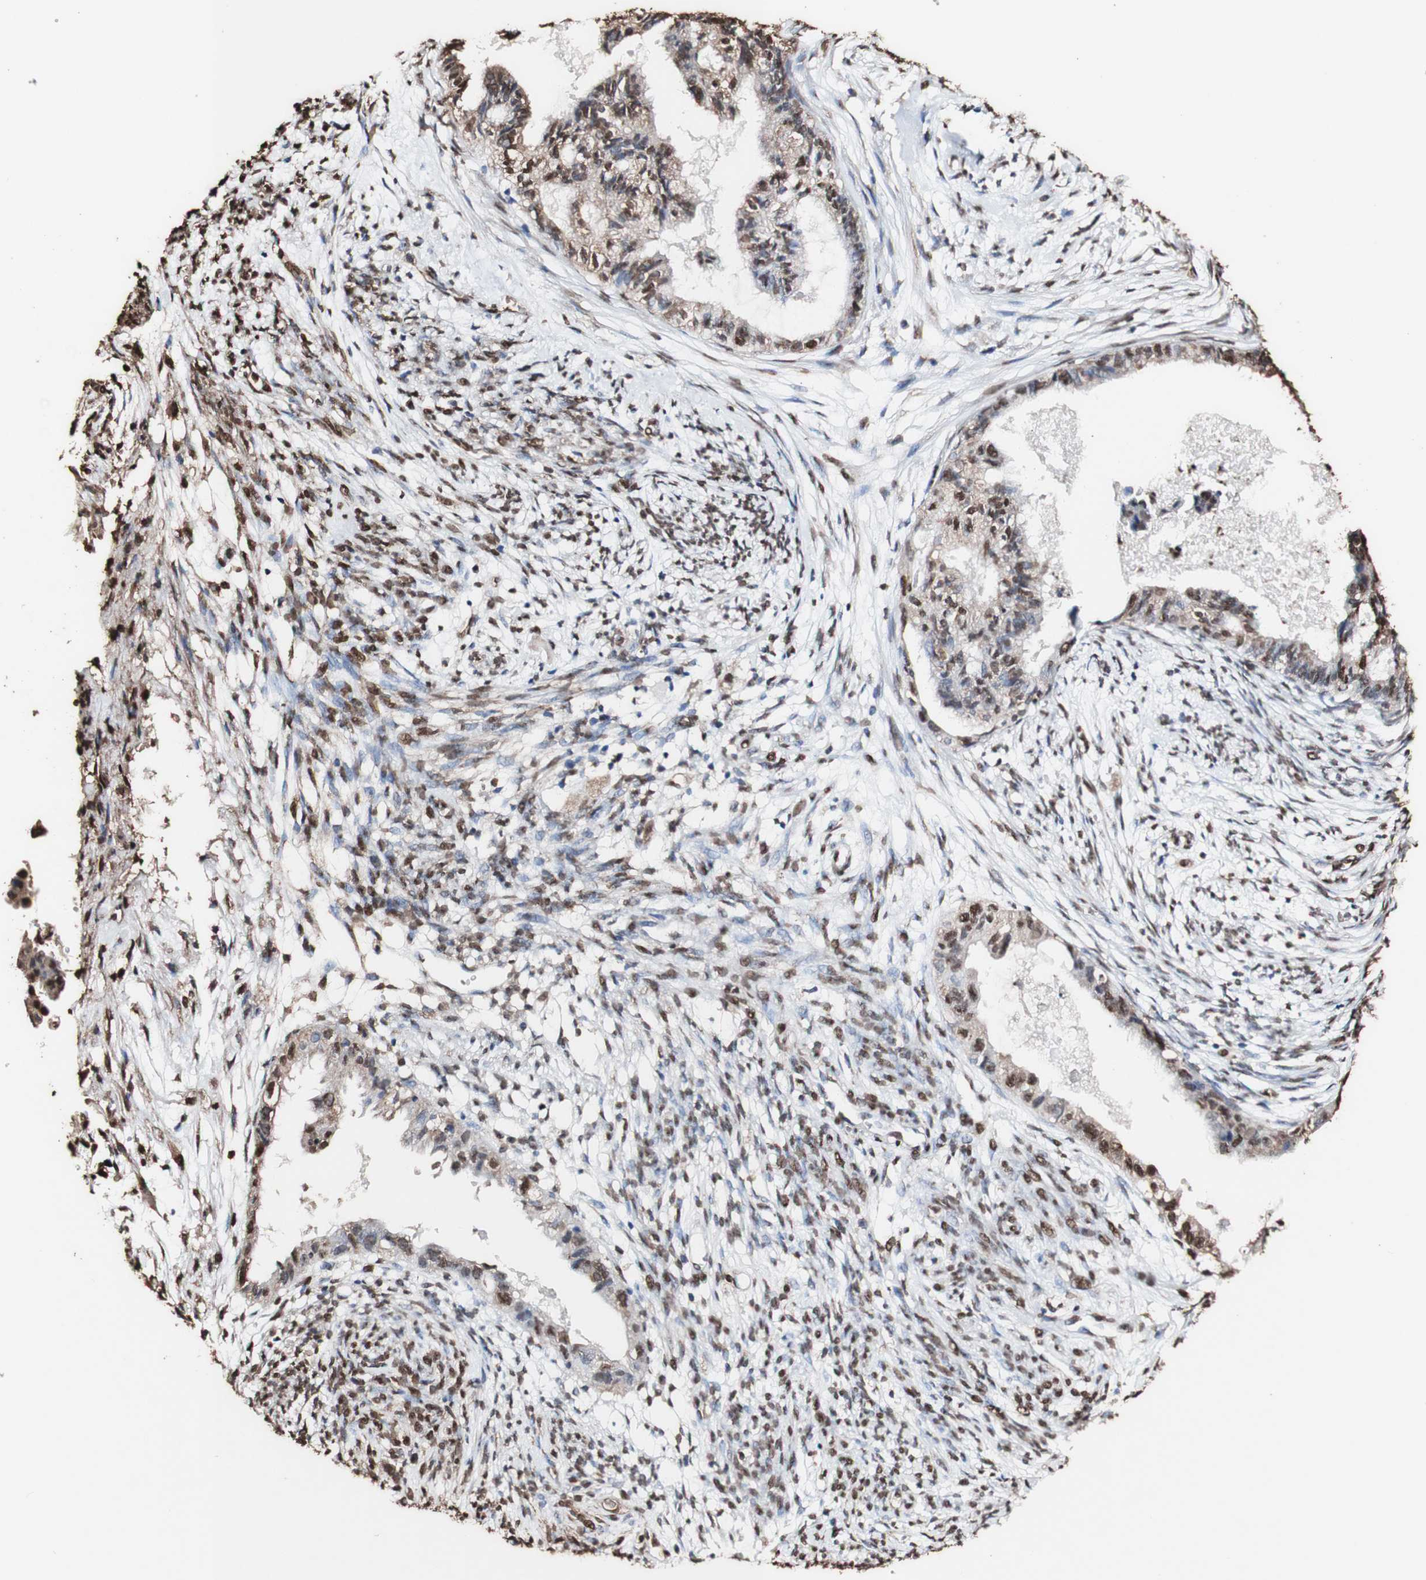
{"staining": {"intensity": "strong", "quantity": "25%-75%", "location": "cytoplasmic/membranous"}, "tissue": "cervical cancer", "cell_type": "Tumor cells", "image_type": "cancer", "snomed": [{"axis": "morphology", "description": "Normal tissue, NOS"}, {"axis": "morphology", "description": "Adenocarcinoma, NOS"}, {"axis": "topography", "description": "Cervix"}, {"axis": "topography", "description": "Endometrium"}], "caption": "The immunohistochemical stain shows strong cytoplasmic/membranous positivity in tumor cells of cervical cancer tissue.", "gene": "PIDD1", "patient": {"sex": "female", "age": 86}}